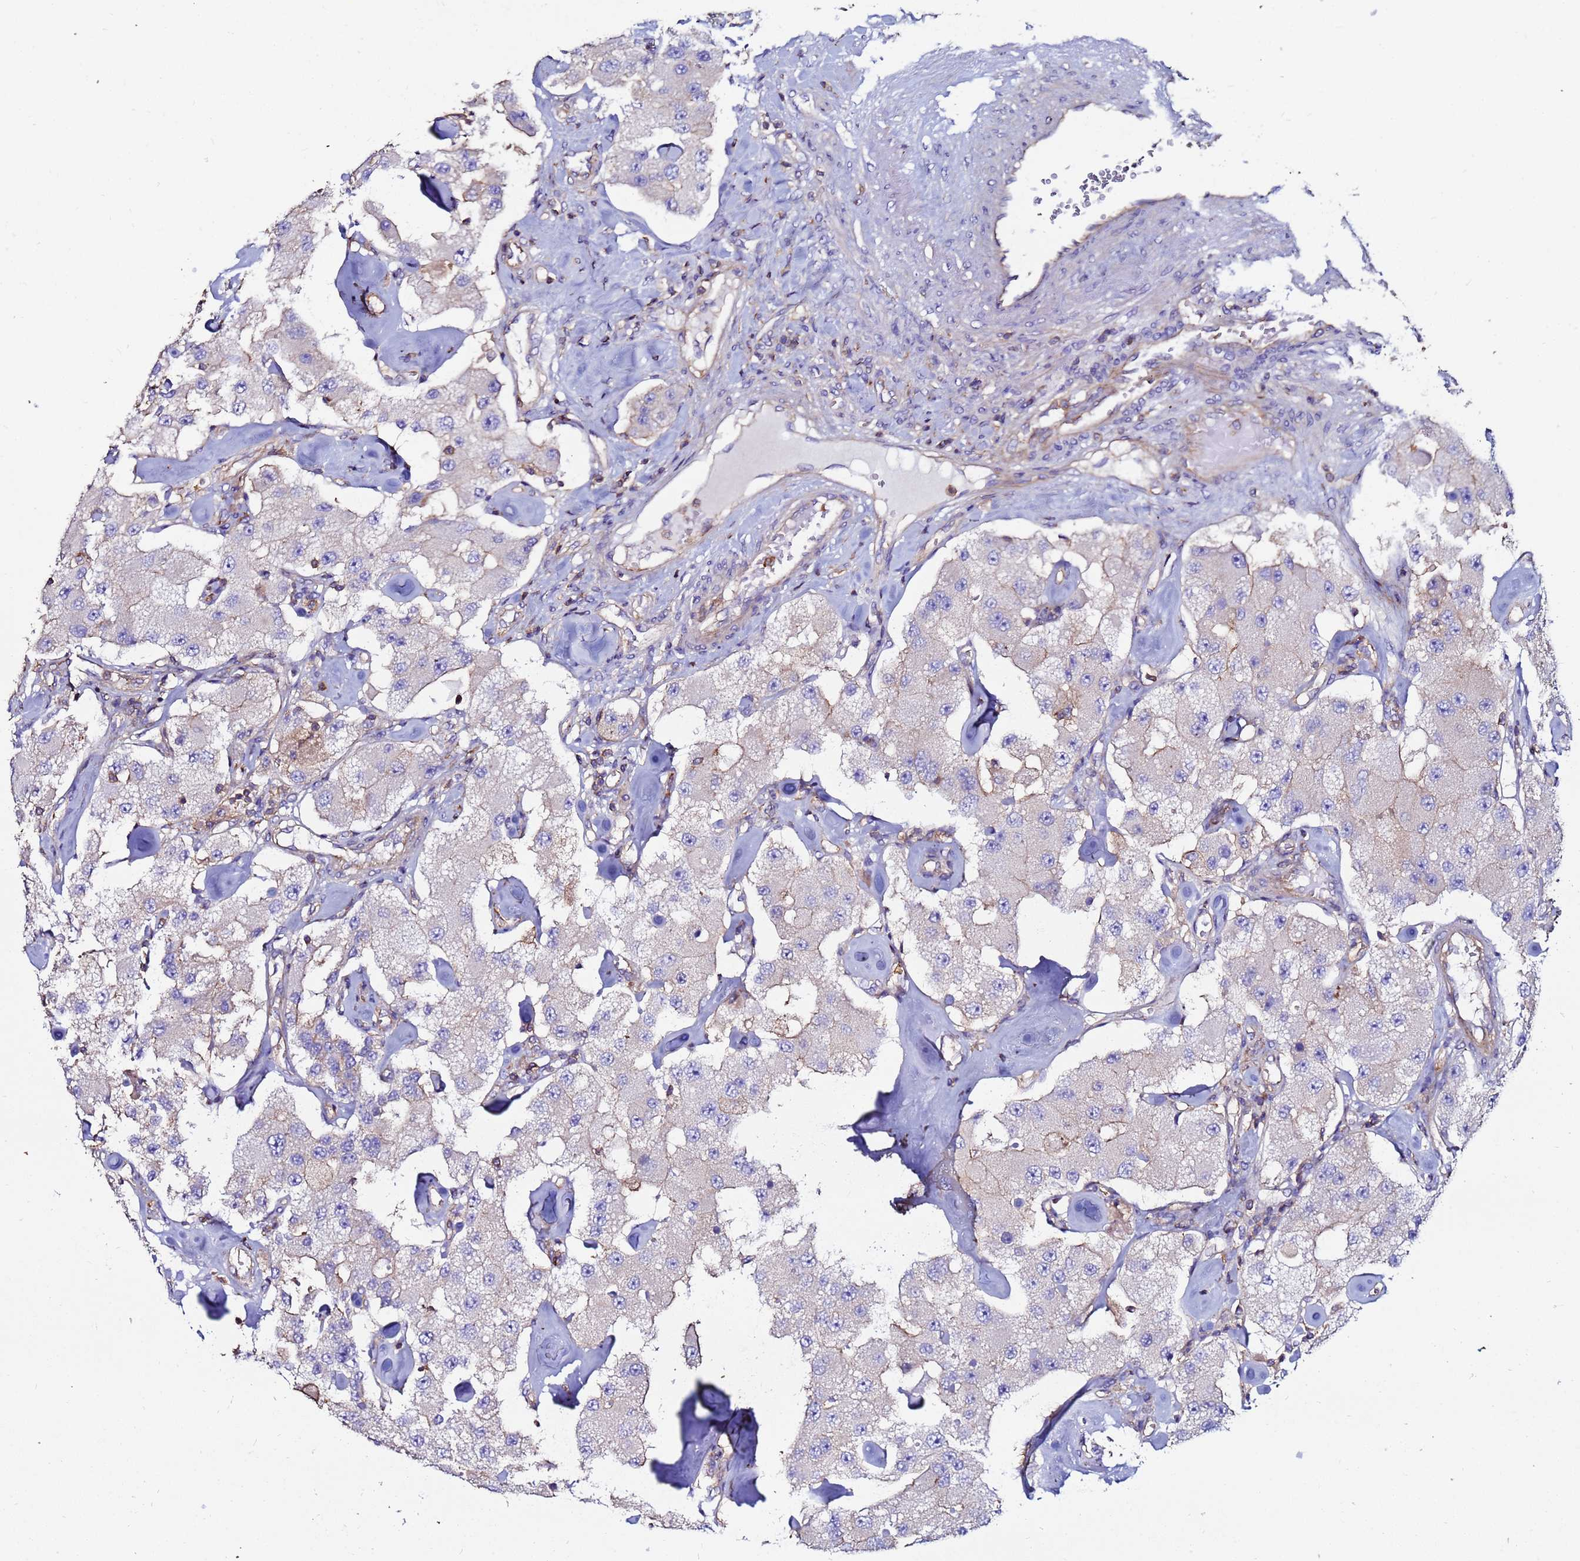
{"staining": {"intensity": "negative", "quantity": "none", "location": "none"}, "tissue": "carcinoid", "cell_type": "Tumor cells", "image_type": "cancer", "snomed": [{"axis": "morphology", "description": "Carcinoid, malignant, NOS"}, {"axis": "topography", "description": "Pancreas"}], "caption": "Carcinoid stained for a protein using IHC exhibits no expression tumor cells.", "gene": "POTEE", "patient": {"sex": "male", "age": 41}}